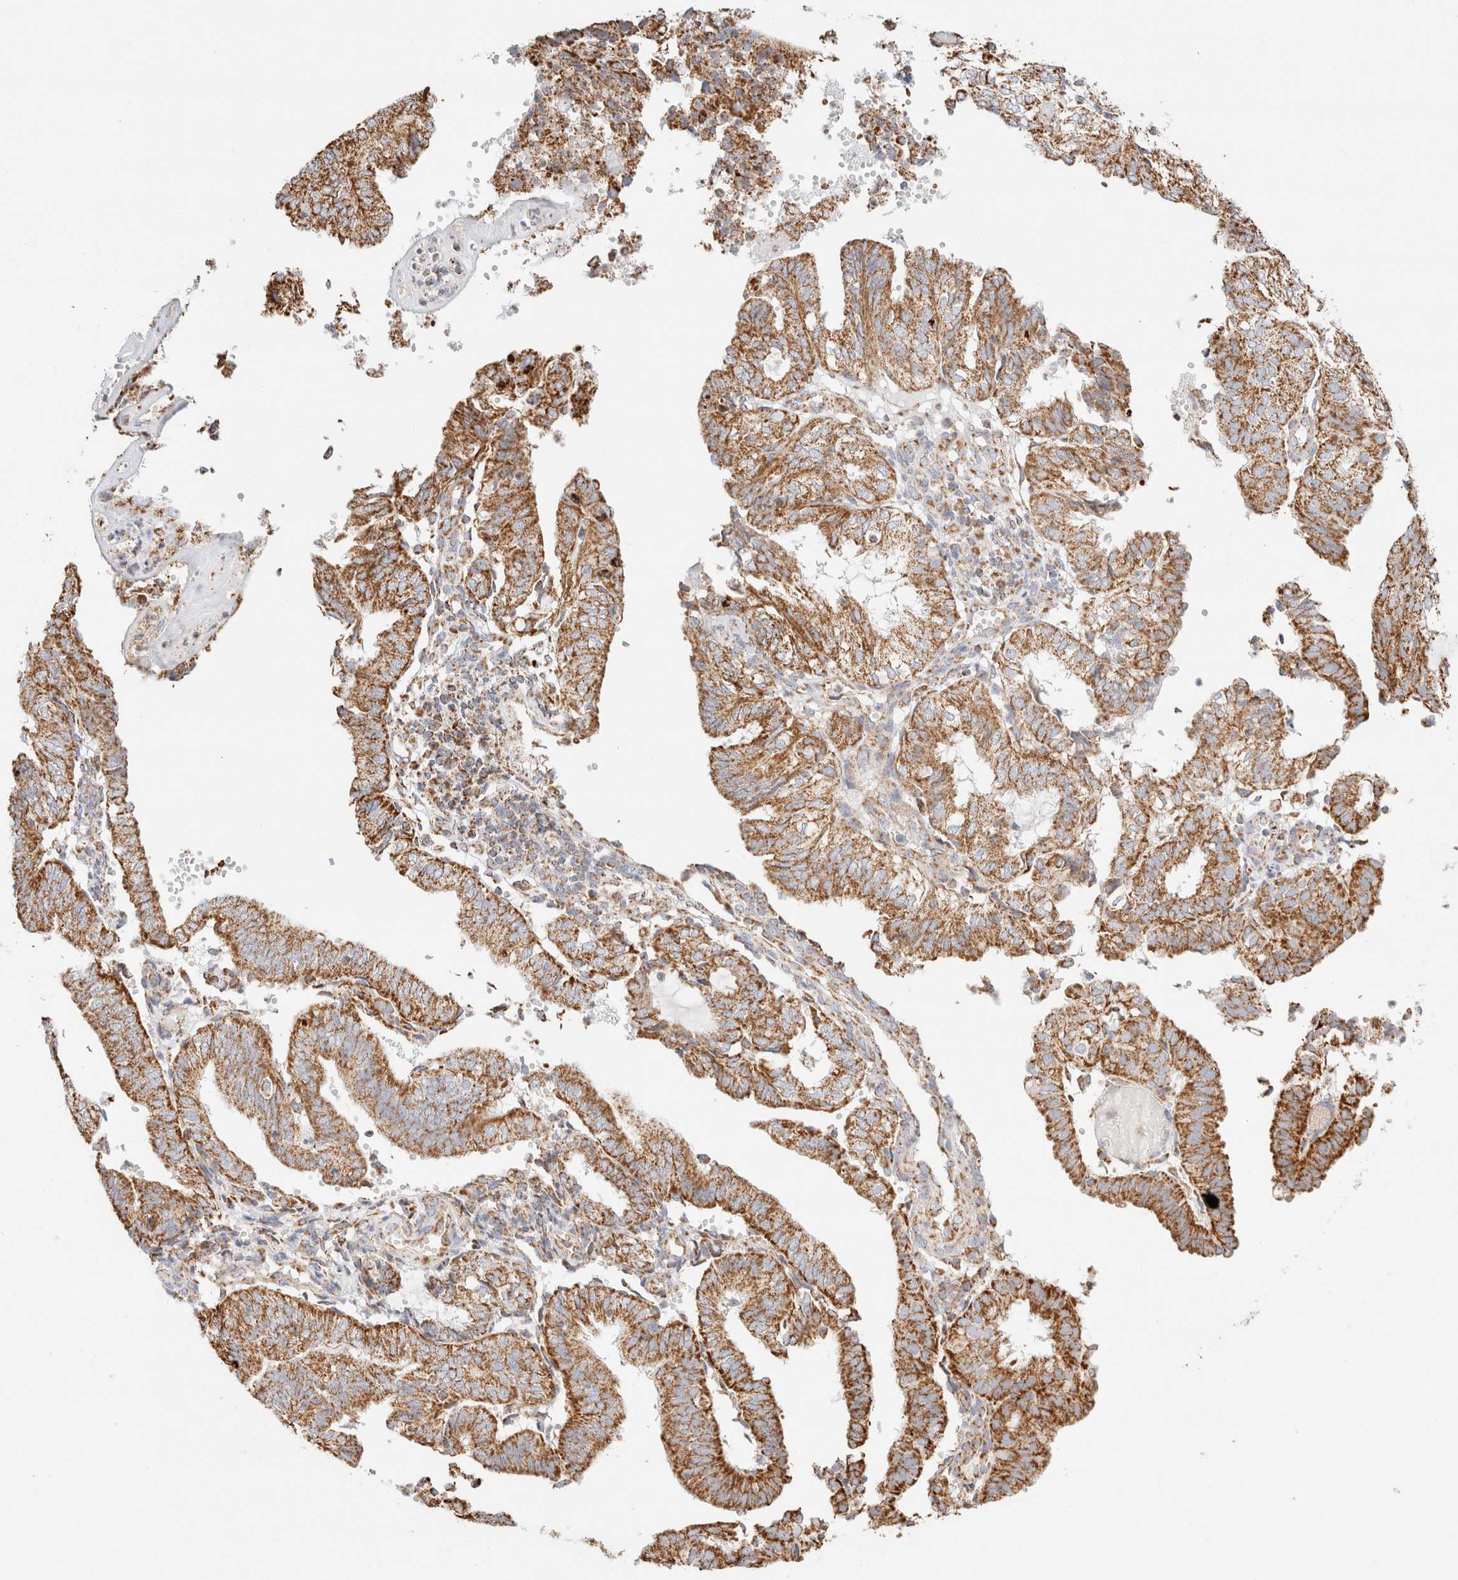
{"staining": {"intensity": "moderate", "quantity": ">75%", "location": "cytoplasmic/membranous"}, "tissue": "endometrial cancer", "cell_type": "Tumor cells", "image_type": "cancer", "snomed": [{"axis": "morphology", "description": "Adenocarcinoma, NOS"}, {"axis": "topography", "description": "Uterus"}], "caption": "Immunohistochemistry (IHC) staining of adenocarcinoma (endometrial), which displays medium levels of moderate cytoplasmic/membranous staining in about >75% of tumor cells indicating moderate cytoplasmic/membranous protein expression. The staining was performed using DAB (3,3'-diaminobenzidine) (brown) for protein detection and nuclei were counterstained in hematoxylin (blue).", "gene": "PHB2", "patient": {"sex": "female", "age": 60}}